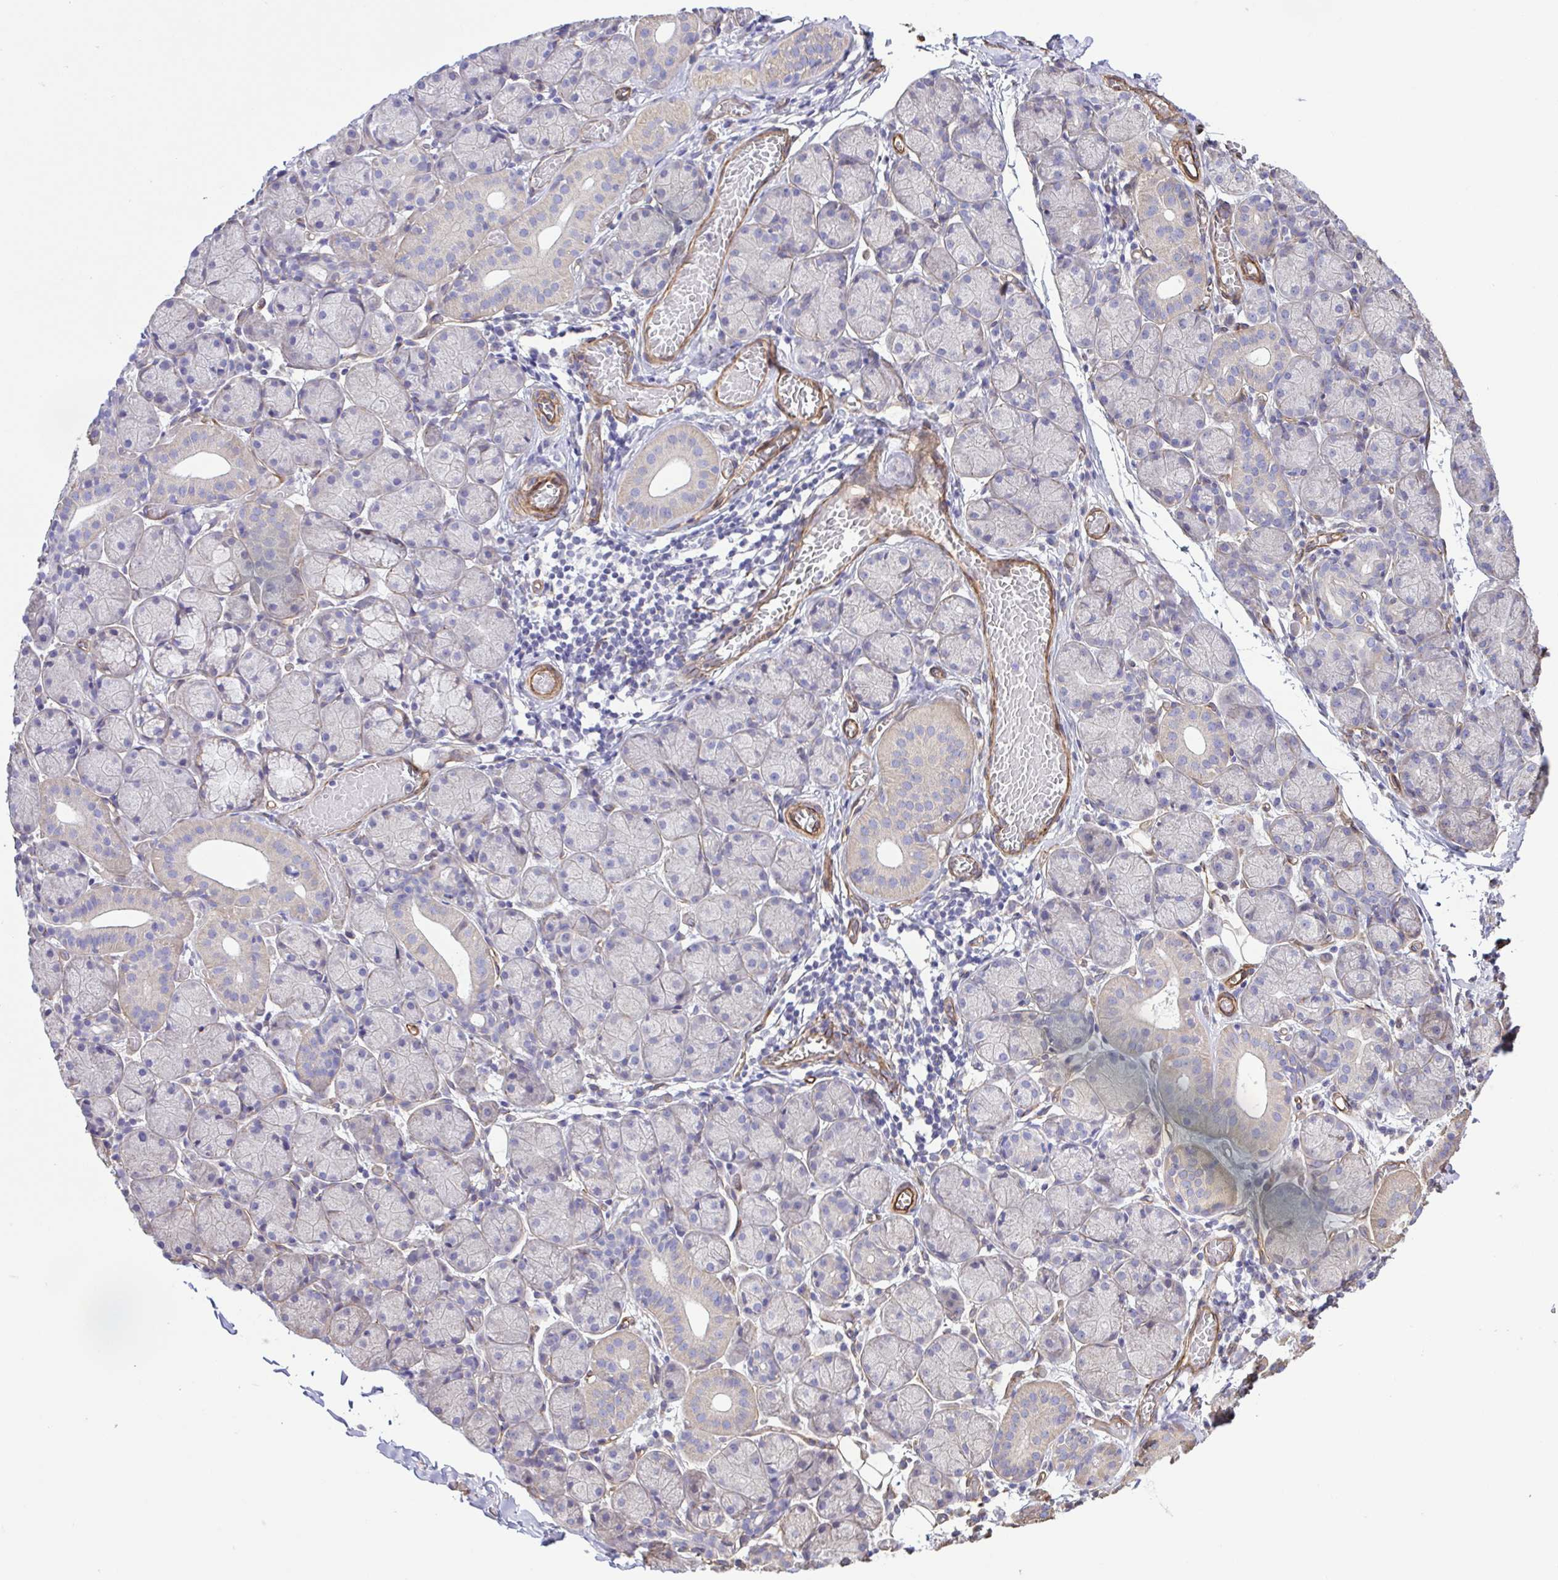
{"staining": {"intensity": "negative", "quantity": "none", "location": "none"}, "tissue": "salivary gland", "cell_type": "Glandular cells", "image_type": "normal", "snomed": [{"axis": "morphology", "description": "Normal tissue, NOS"}, {"axis": "topography", "description": "Salivary gland"}], "caption": "Immunohistochemical staining of unremarkable salivary gland demonstrates no significant positivity in glandular cells.", "gene": "FLT1", "patient": {"sex": "female", "age": 24}}